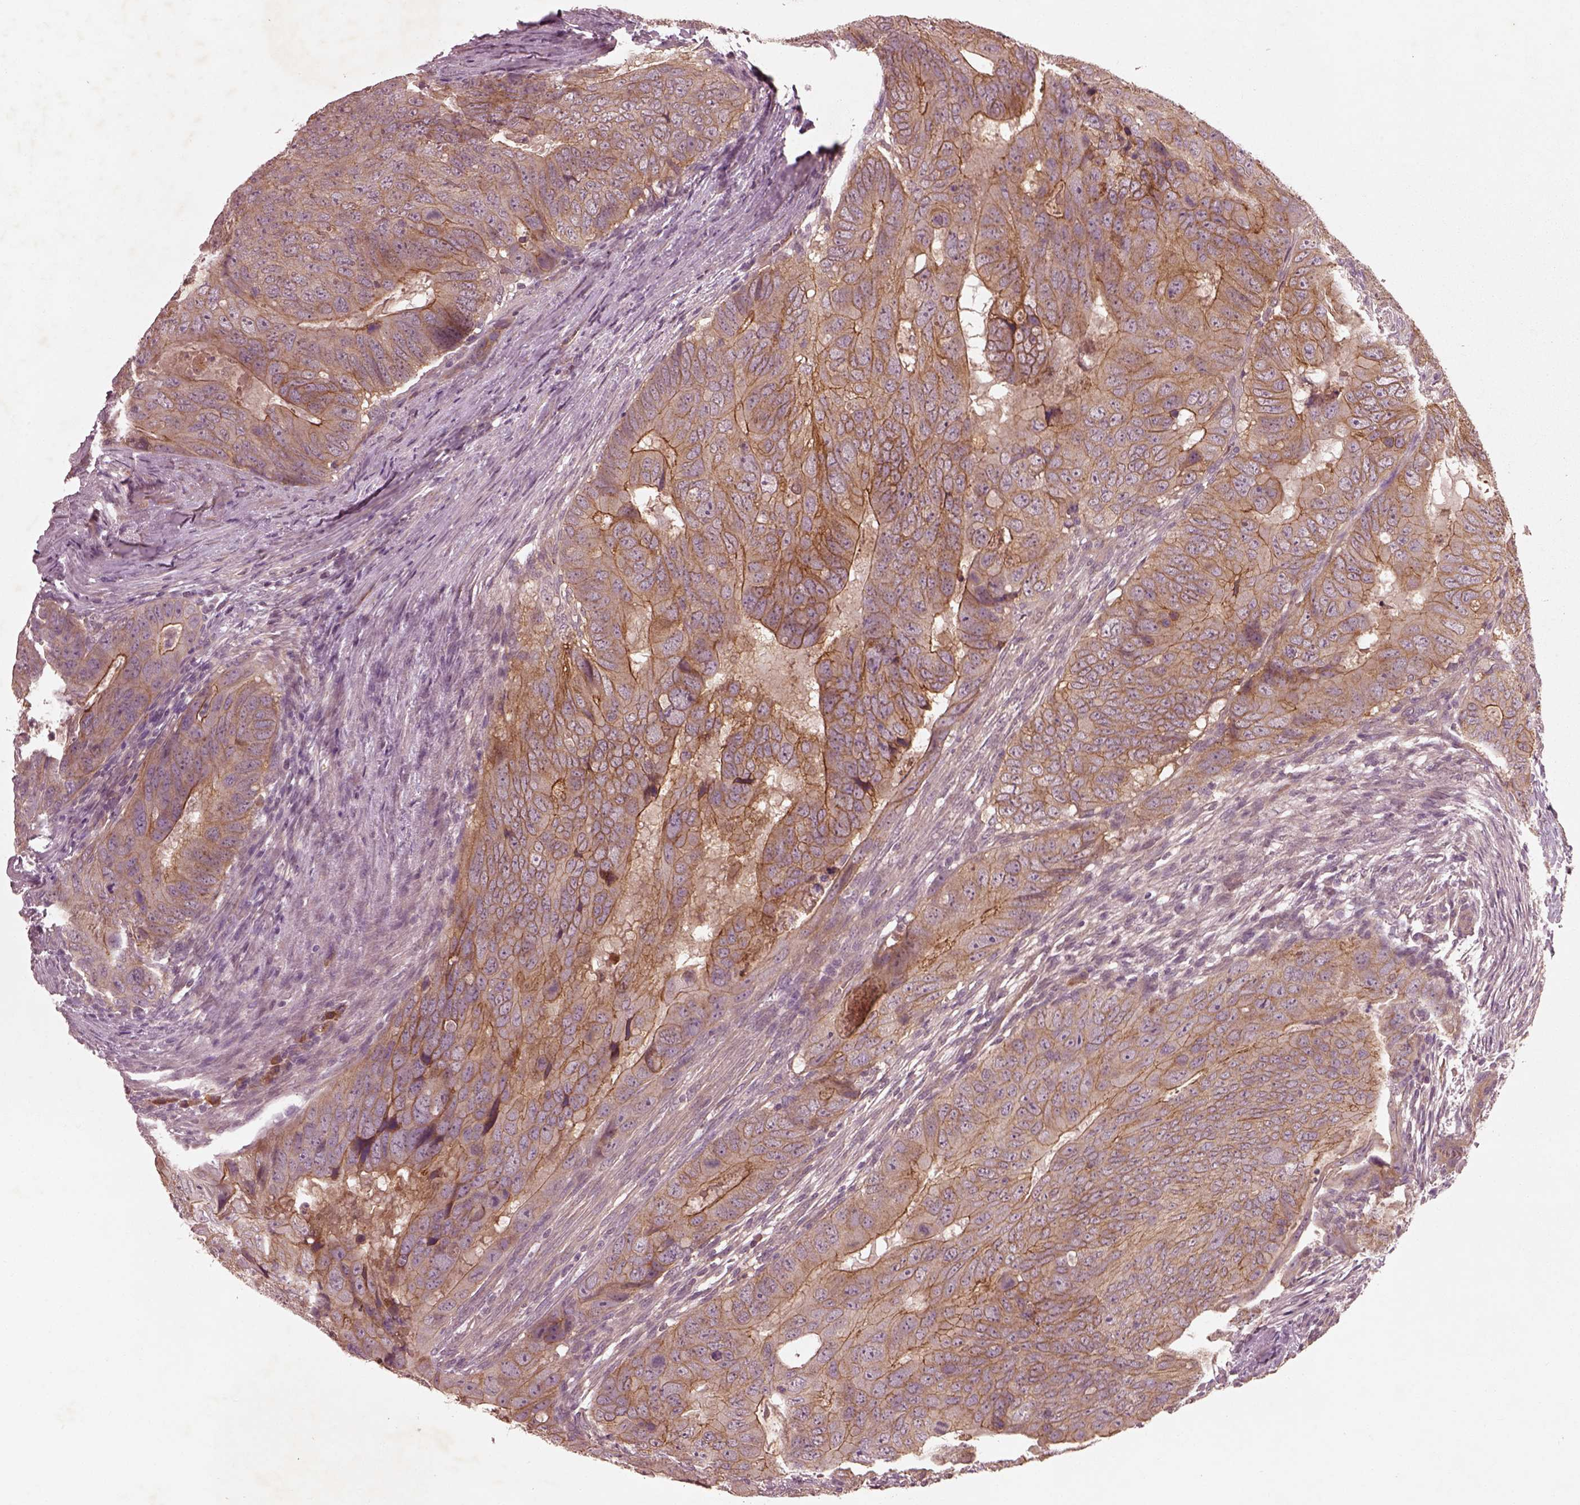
{"staining": {"intensity": "moderate", "quantity": ">75%", "location": "cytoplasmic/membranous"}, "tissue": "colorectal cancer", "cell_type": "Tumor cells", "image_type": "cancer", "snomed": [{"axis": "morphology", "description": "Adenocarcinoma, NOS"}, {"axis": "topography", "description": "Colon"}], "caption": "Colorectal cancer stained for a protein displays moderate cytoplasmic/membranous positivity in tumor cells.", "gene": "FAM234A", "patient": {"sex": "male", "age": 79}}